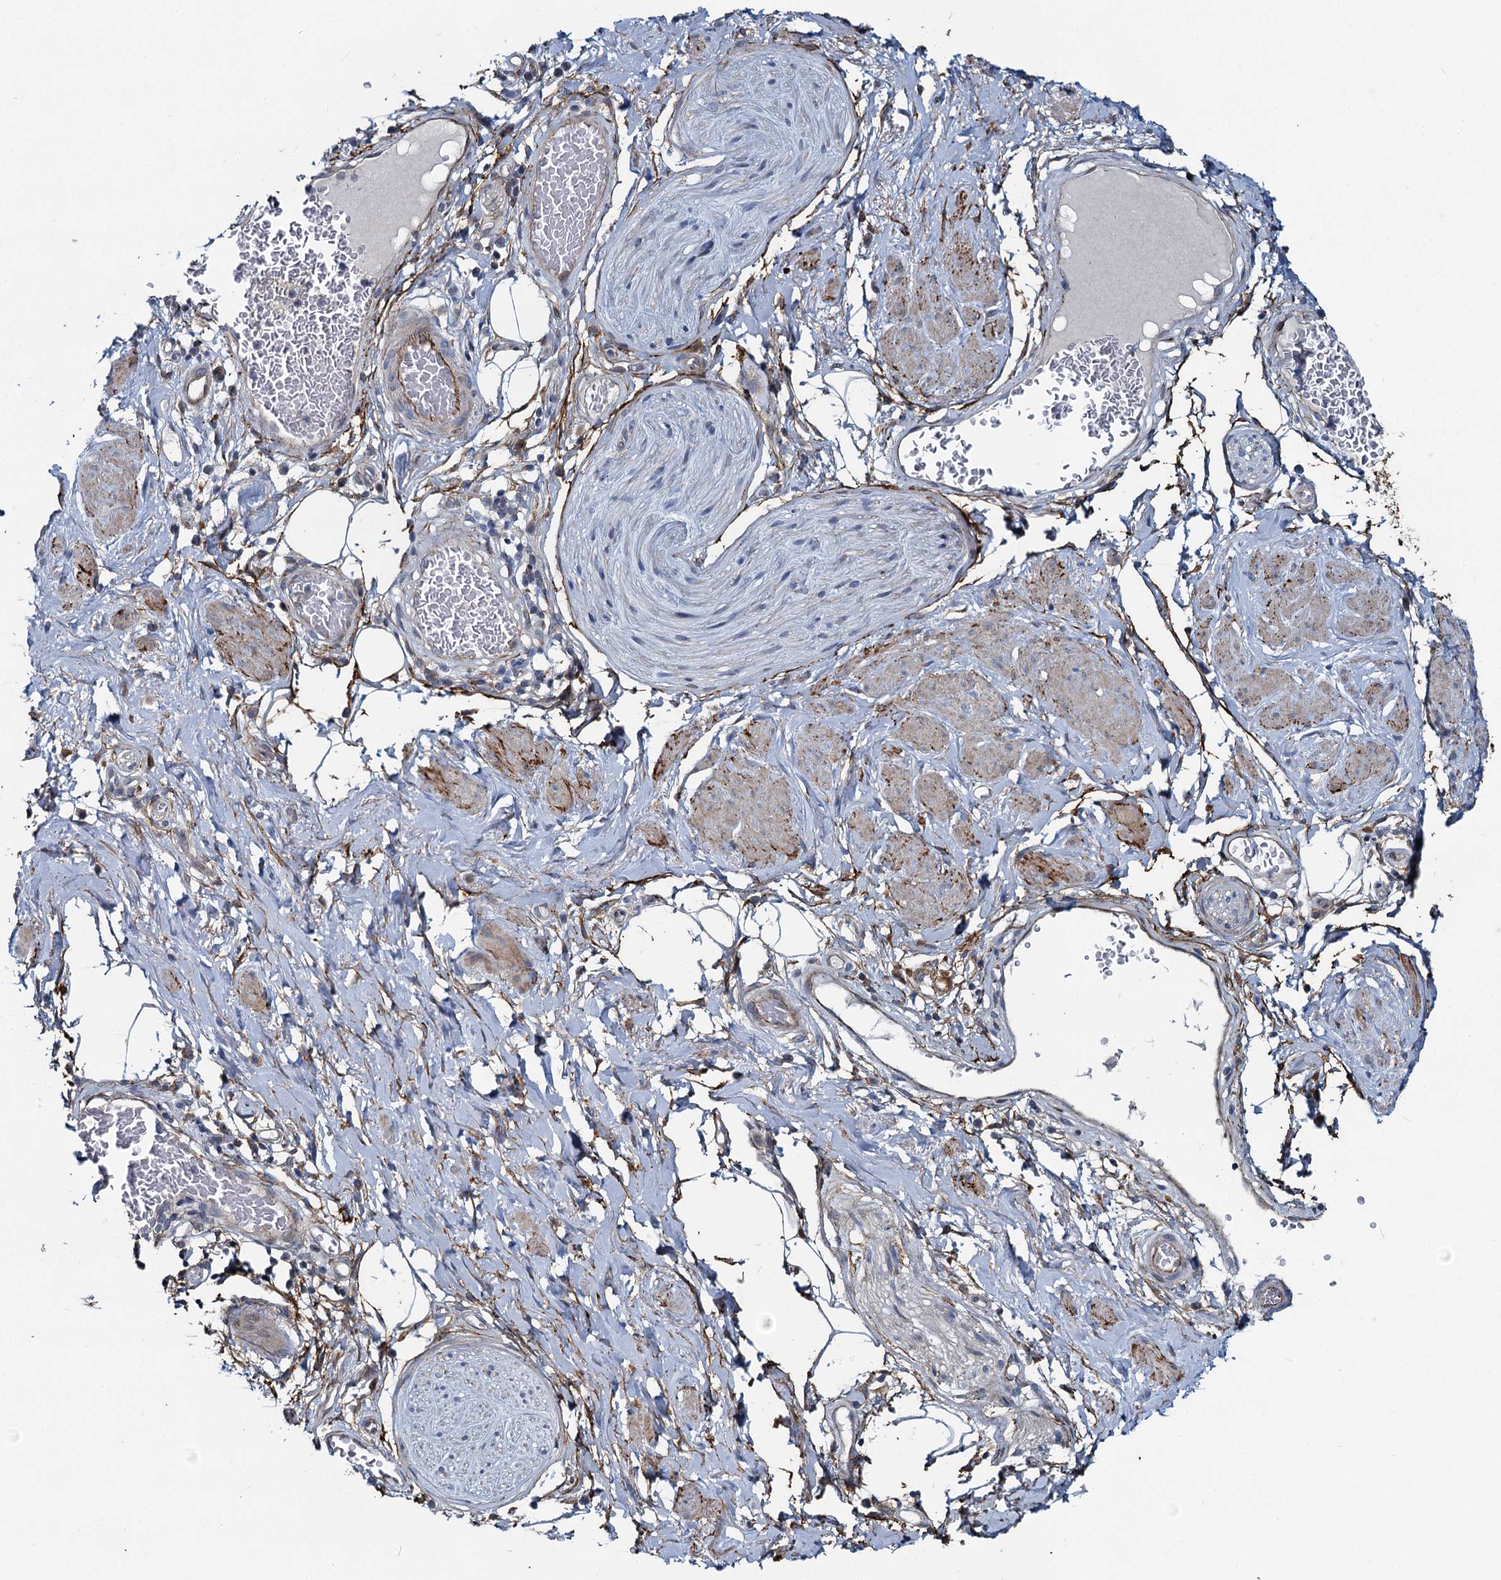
{"staining": {"intensity": "weak", "quantity": "25%-75%", "location": "cytoplasmic/membranous"}, "tissue": "adipose tissue", "cell_type": "Adipocytes", "image_type": "normal", "snomed": [{"axis": "morphology", "description": "Normal tissue, NOS"}, {"axis": "morphology", "description": "Adenocarcinoma, NOS"}, {"axis": "topography", "description": "Rectum"}, {"axis": "topography", "description": "Vagina"}, {"axis": "topography", "description": "Peripheral nerve tissue"}], "caption": "High-power microscopy captured an immunohistochemistry (IHC) histopathology image of normal adipose tissue, revealing weak cytoplasmic/membranous expression in about 25%-75% of adipocytes.", "gene": "ADCY2", "patient": {"sex": "female", "age": 71}}